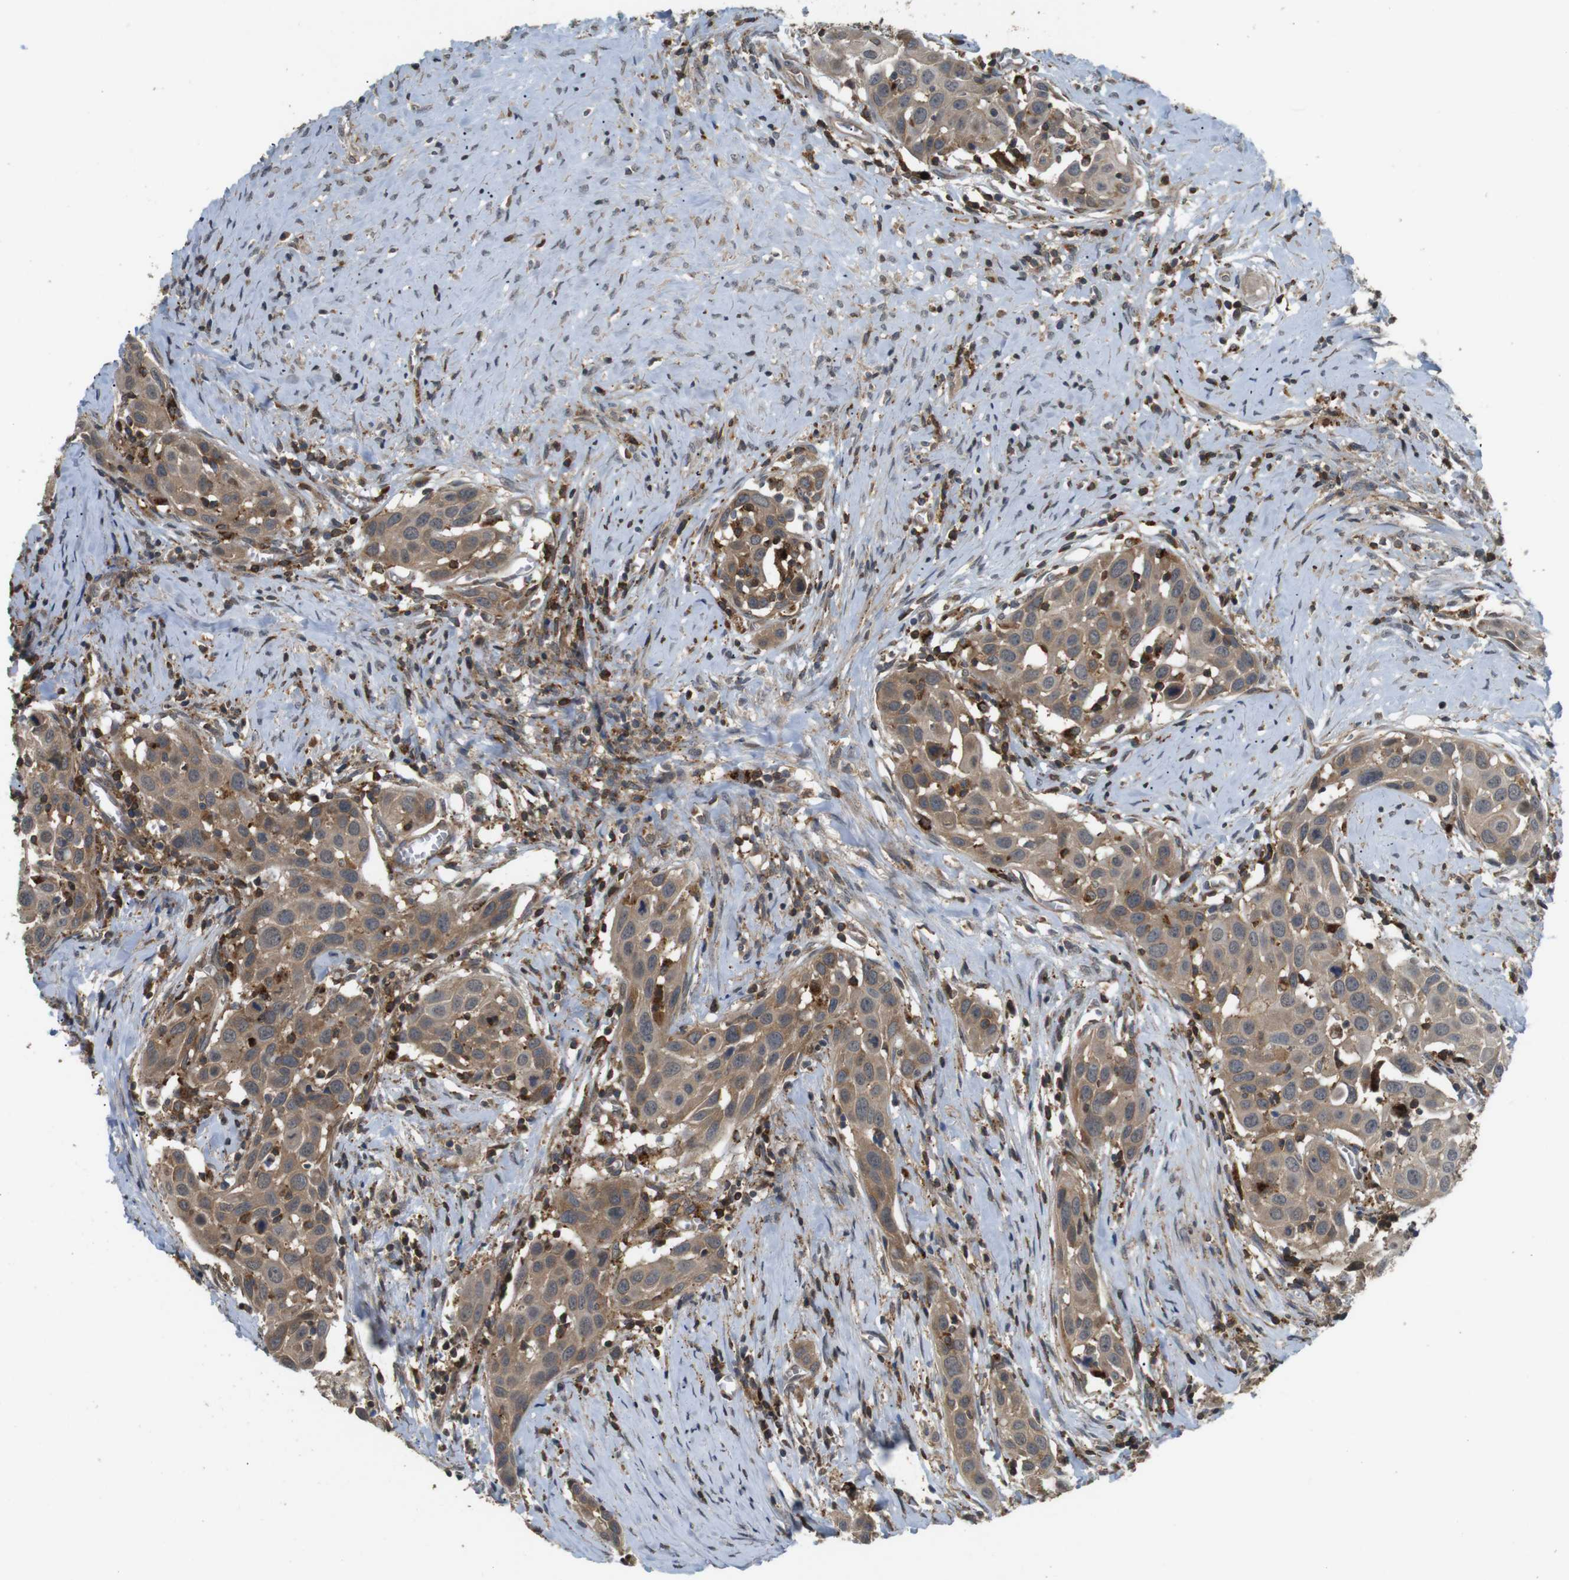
{"staining": {"intensity": "moderate", "quantity": ">75%", "location": "cytoplasmic/membranous"}, "tissue": "head and neck cancer", "cell_type": "Tumor cells", "image_type": "cancer", "snomed": [{"axis": "morphology", "description": "Squamous cell carcinoma, NOS"}, {"axis": "topography", "description": "Oral tissue"}, {"axis": "topography", "description": "Head-Neck"}], "caption": "Brown immunohistochemical staining in human head and neck cancer demonstrates moderate cytoplasmic/membranous positivity in approximately >75% of tumor cells.", "gene": "KSR1", "patient": {"sex": "female", "age": 50}}